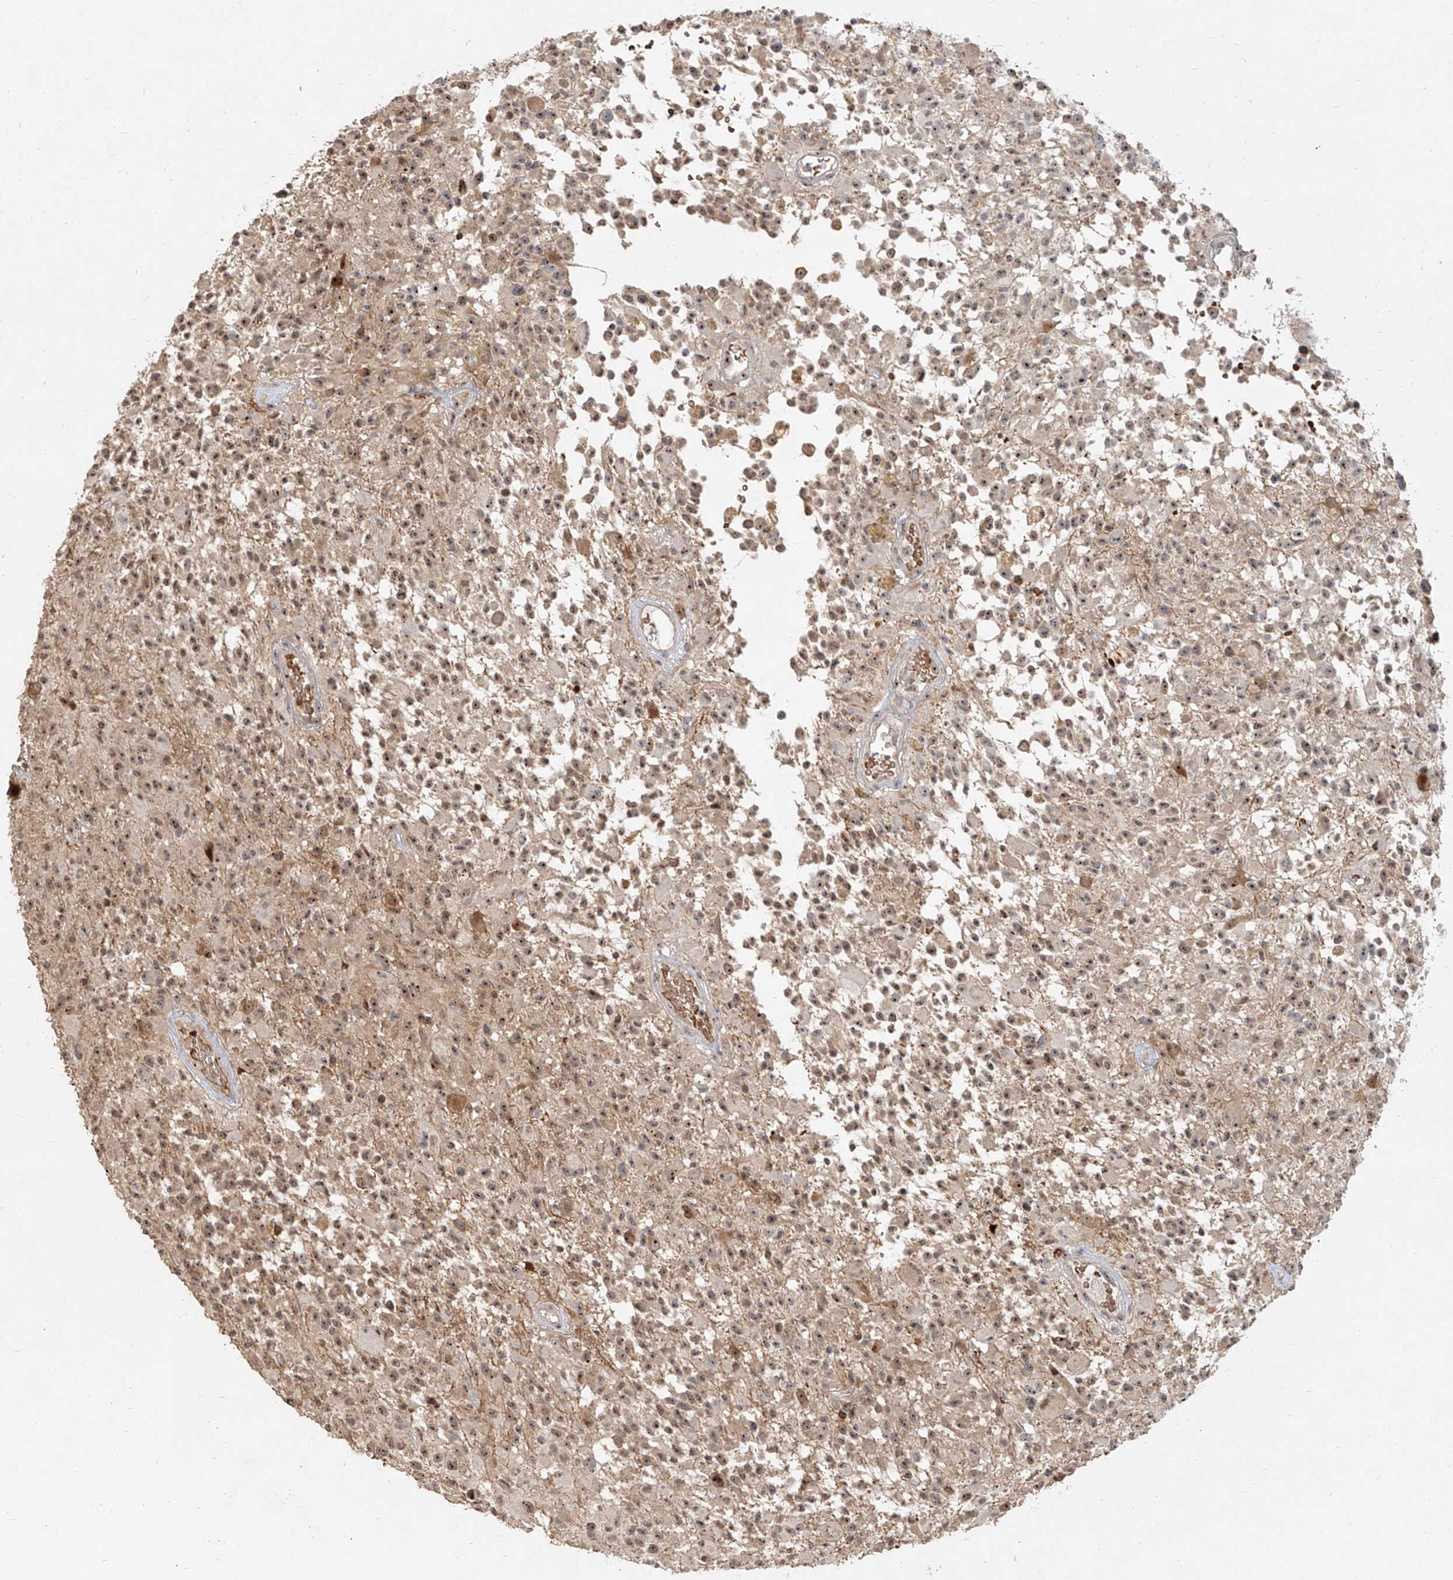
{"staining": {"intensity": "moderate", "quantity": ">75%", "location": "nuclear"}, "tissue": "glioma", "cell_type": "Tumor cells", "image_type": "cancer", "snomed": [{"axis": "morphology", "description": "Glioma, malignant, High grade"}, {"axis": "morphology", "description": "Glioblastoma, NOS"}, {"axis": "topography", "description": "Brain"}], "caption": "Glioblastoma stained for a protein (brown) exhibits moderate nuclear positive expression in about >75% of tumor cells.", "gene": "BYSL", "patient": {"sex": "male", "age": 60}}